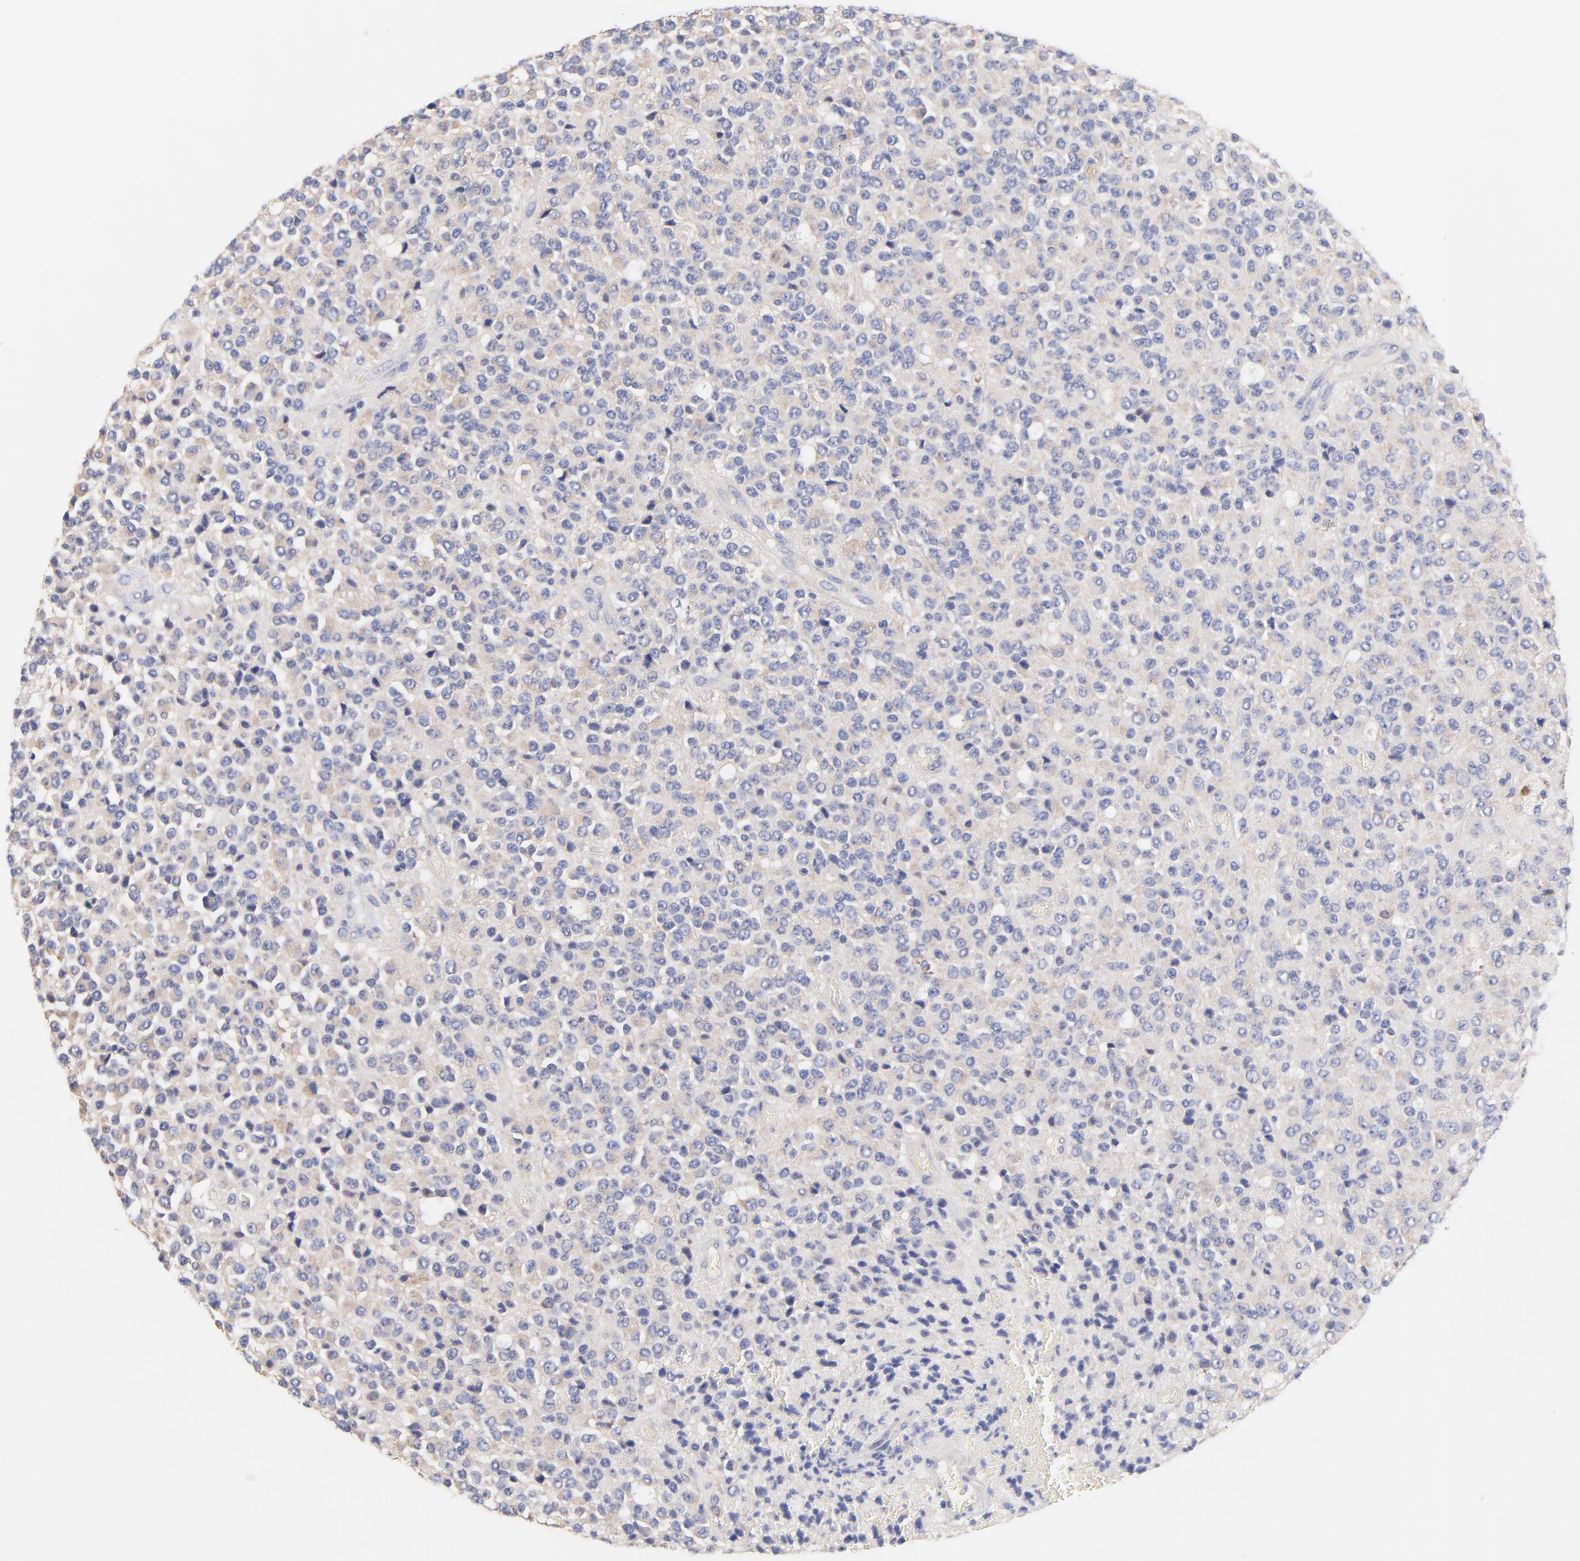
{"staining": {"intensity": "weak", "quantity": ">75%", "location": "cytoplasmic/membranous"}, "tissue": "glioma", "cell_type": "Tumor cells", "image_type": "cancer", "snomed": [{"axis": "morphology", "description": "Glioma, malignant, High grade"}, {"axis": "topography", "description": "pancreas cauda"}], "caption": "The photomicrograph reveals staining of malignant glioma (high-grade), revealing weak cytoplasmic/membranous protein staining (brown color) within tumor cells. (DAB = brown stain, brightfield microscopy at high magnification).", "gene": "TNFRSF13C", "patient": {"sex": "male", "age": 60}}